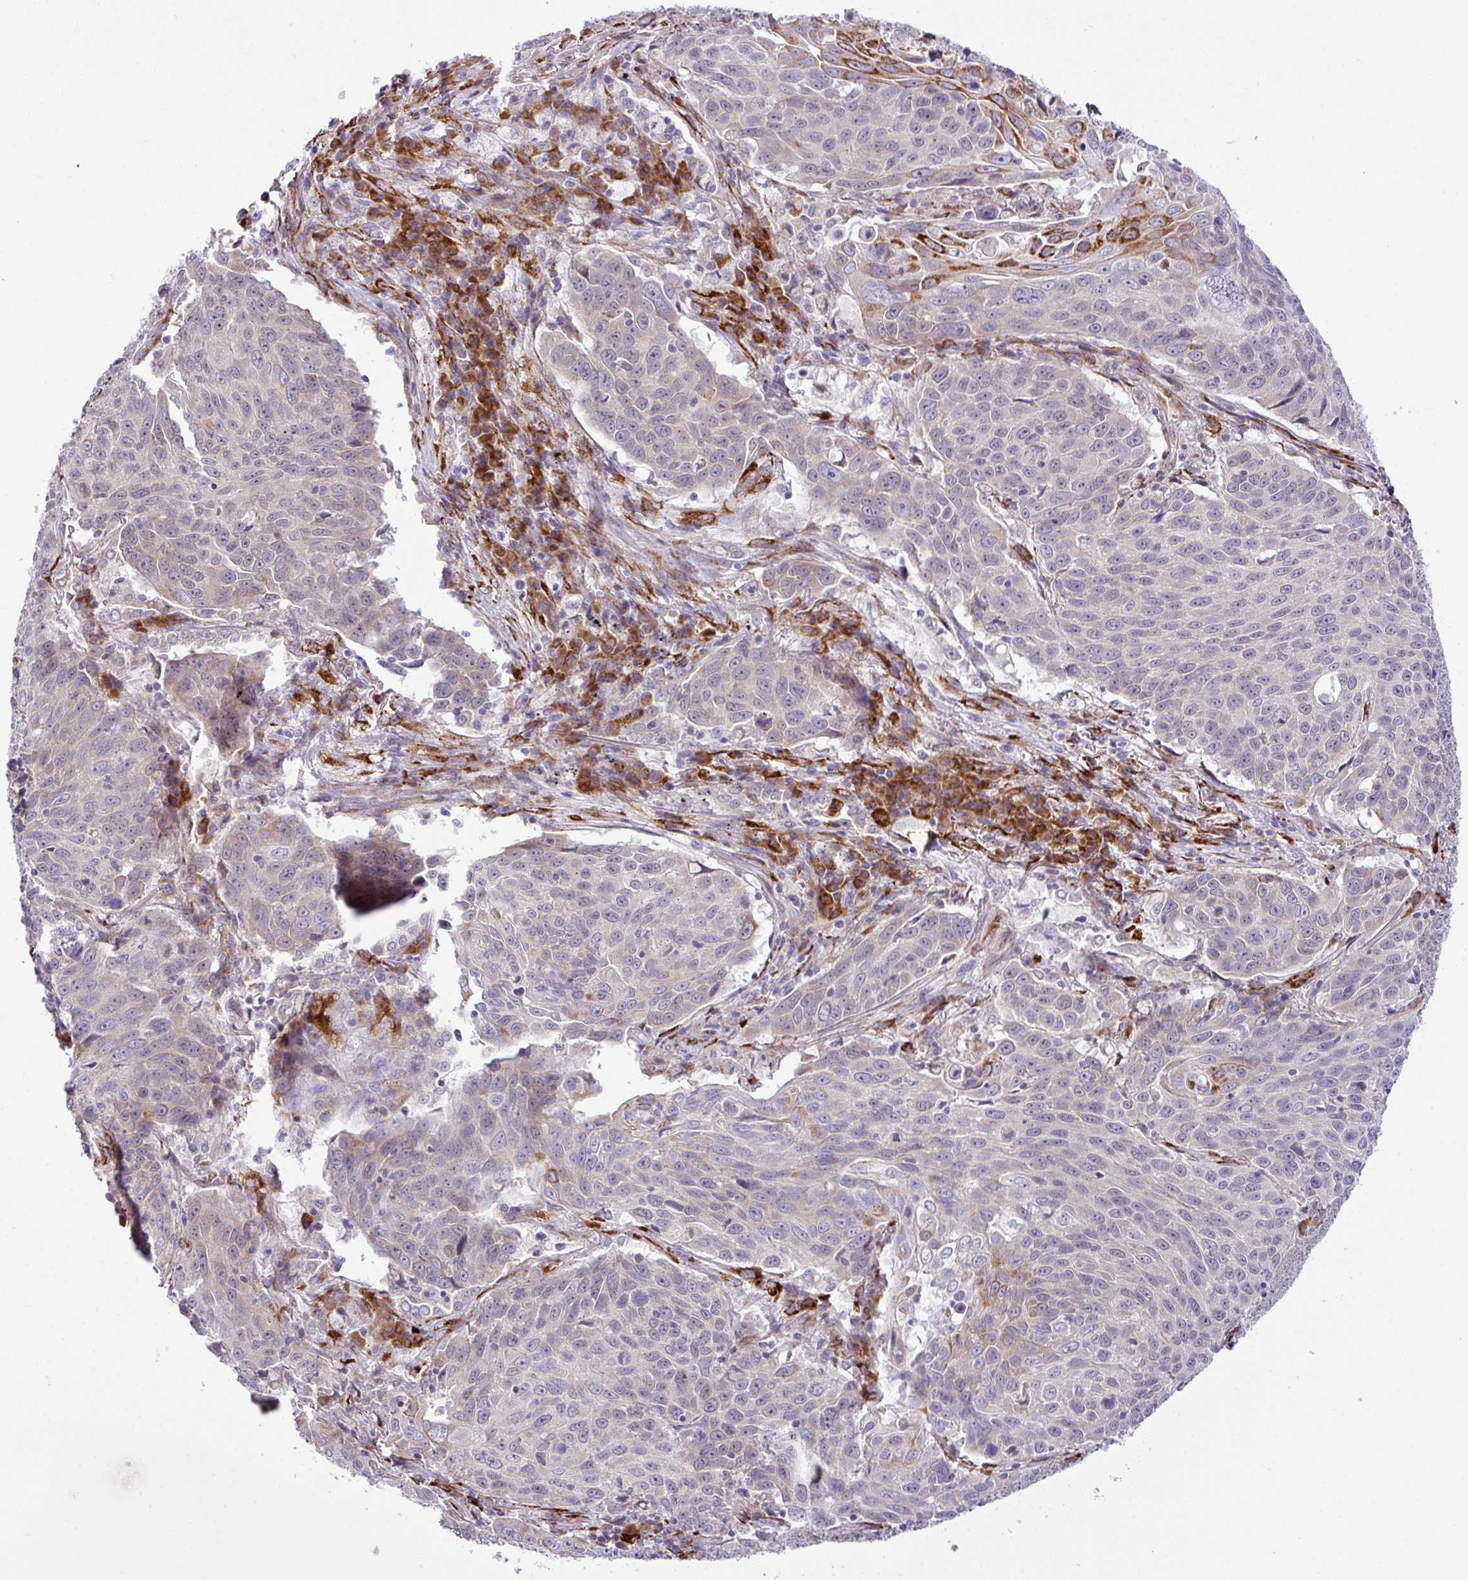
{"staining": {"intensity": "moderate", "quantity": "<25%", "location": "cytoplasmic/membranous"}, "tissue": "lung cancer", "cell_type": "Tumor cells", "image_type": "cancer", "snomed": [{"axis": "morphology", "description": "Squamous cell carcinoma, NOS"}, {"axis": "topography", "description": "Lung"}], "caption": "Squamous cell carcinoma (lung) stained with a protein marker demonstrates moderate staining in tumor cells.", "gene": "CFAP97", "patient": {"sex": "male", "age": 78}}